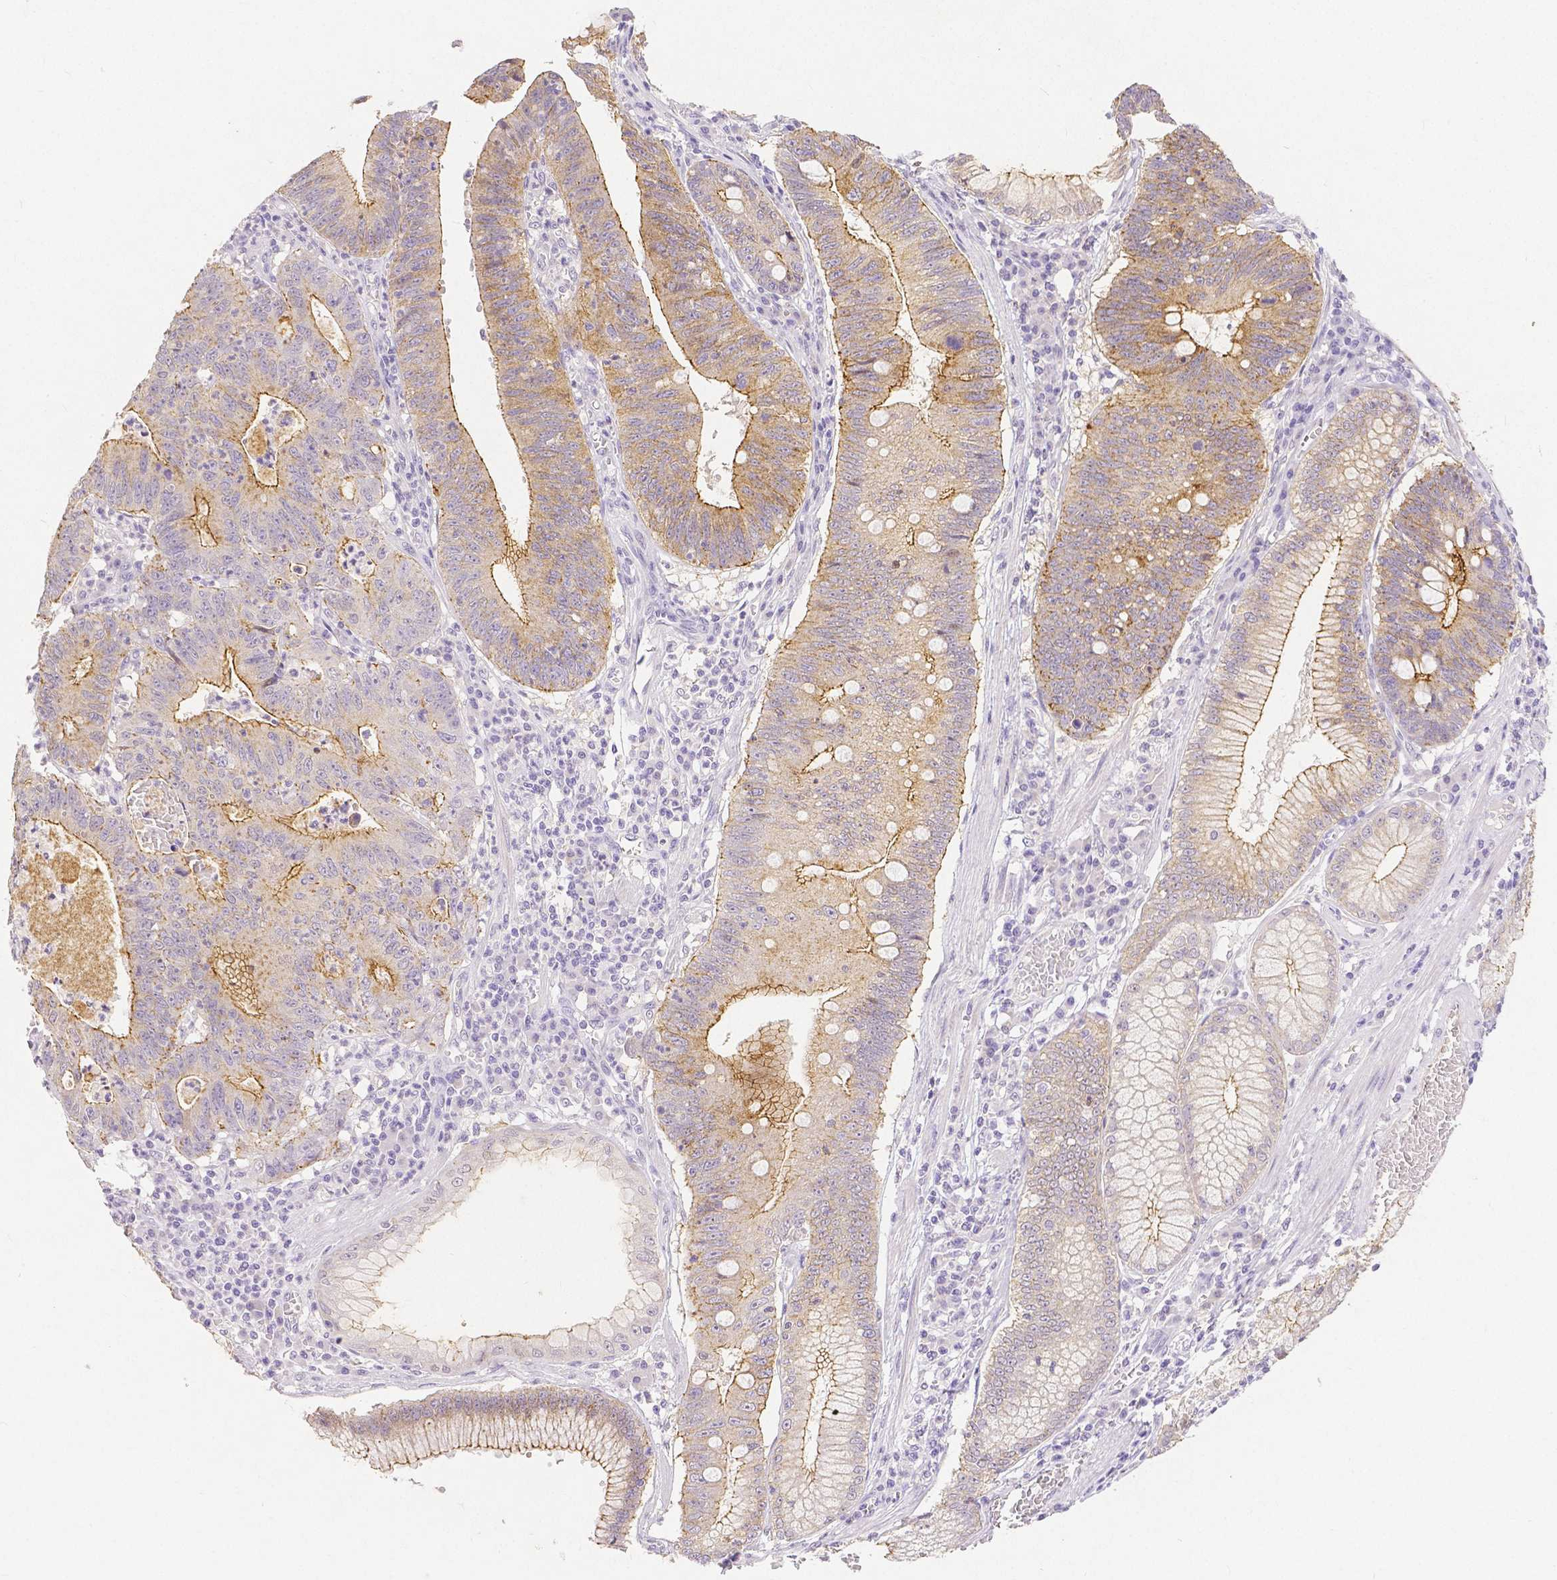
{"staining": {"intensity": "moderate", "quantity": ">75%", "location": "cytoplasmic/membranous"}, "tissue": "stomach cancer", "cell_type": "Tumor cells", "image_type": "cancer", "snomed": [{"axis": "morphology", "description": "Adenocarcinoma, NOS"}, {"axis": "topography", "description": "Stomach"}], "caption": "Human stomach cancer (adenocarcinoma) stained with a protein marker shows moderate staining in tumor cells.", "gene": "OCLN", "patient": {"sex": "male", "age": 59}}